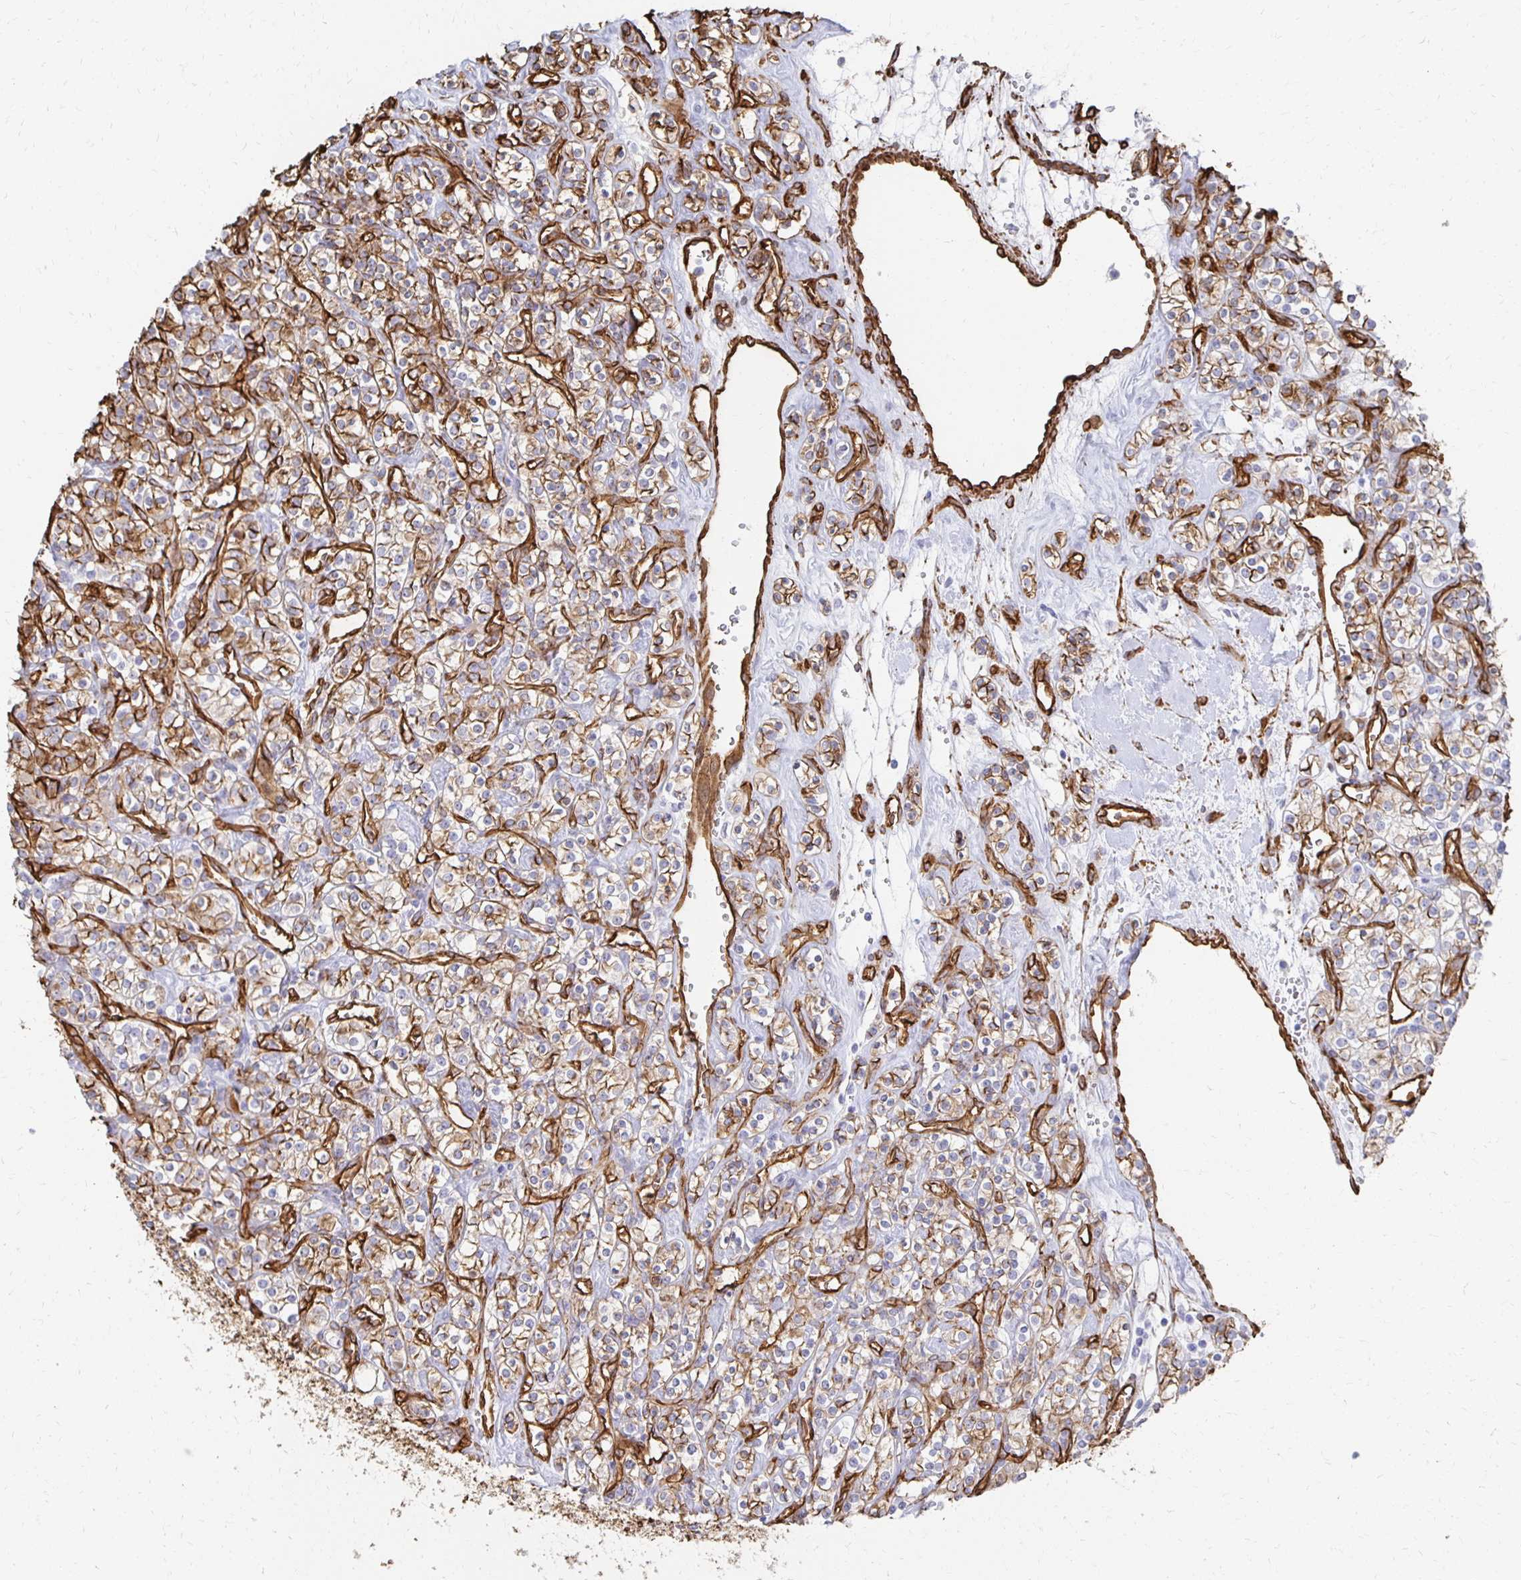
{"staining": {"intensity": "moderate", "quantity": "25%-75%", "location": "cytoplasmic/membranous"}, "tissue": "renal cancer", "cell_type": "Tumor cells", "image_type": "cancer", "snomed": [{"axis": "morphology", "description": "Adenocarcinoma, NOS"}, {"axis": "topography", "description": "Kidney"}], "caption": "High-magnification brightfield microscopy of renal cancer (adenocarcinoma) stained with DAB (brown) and counterstained with hematoxylin (blue). tumor cells exhibit moderate cytoplasmic/membranous expression is appreciated in about25%-75% of cells.", "gene": "VIPR2", "patient": {"sex": "male", "age": 77}}